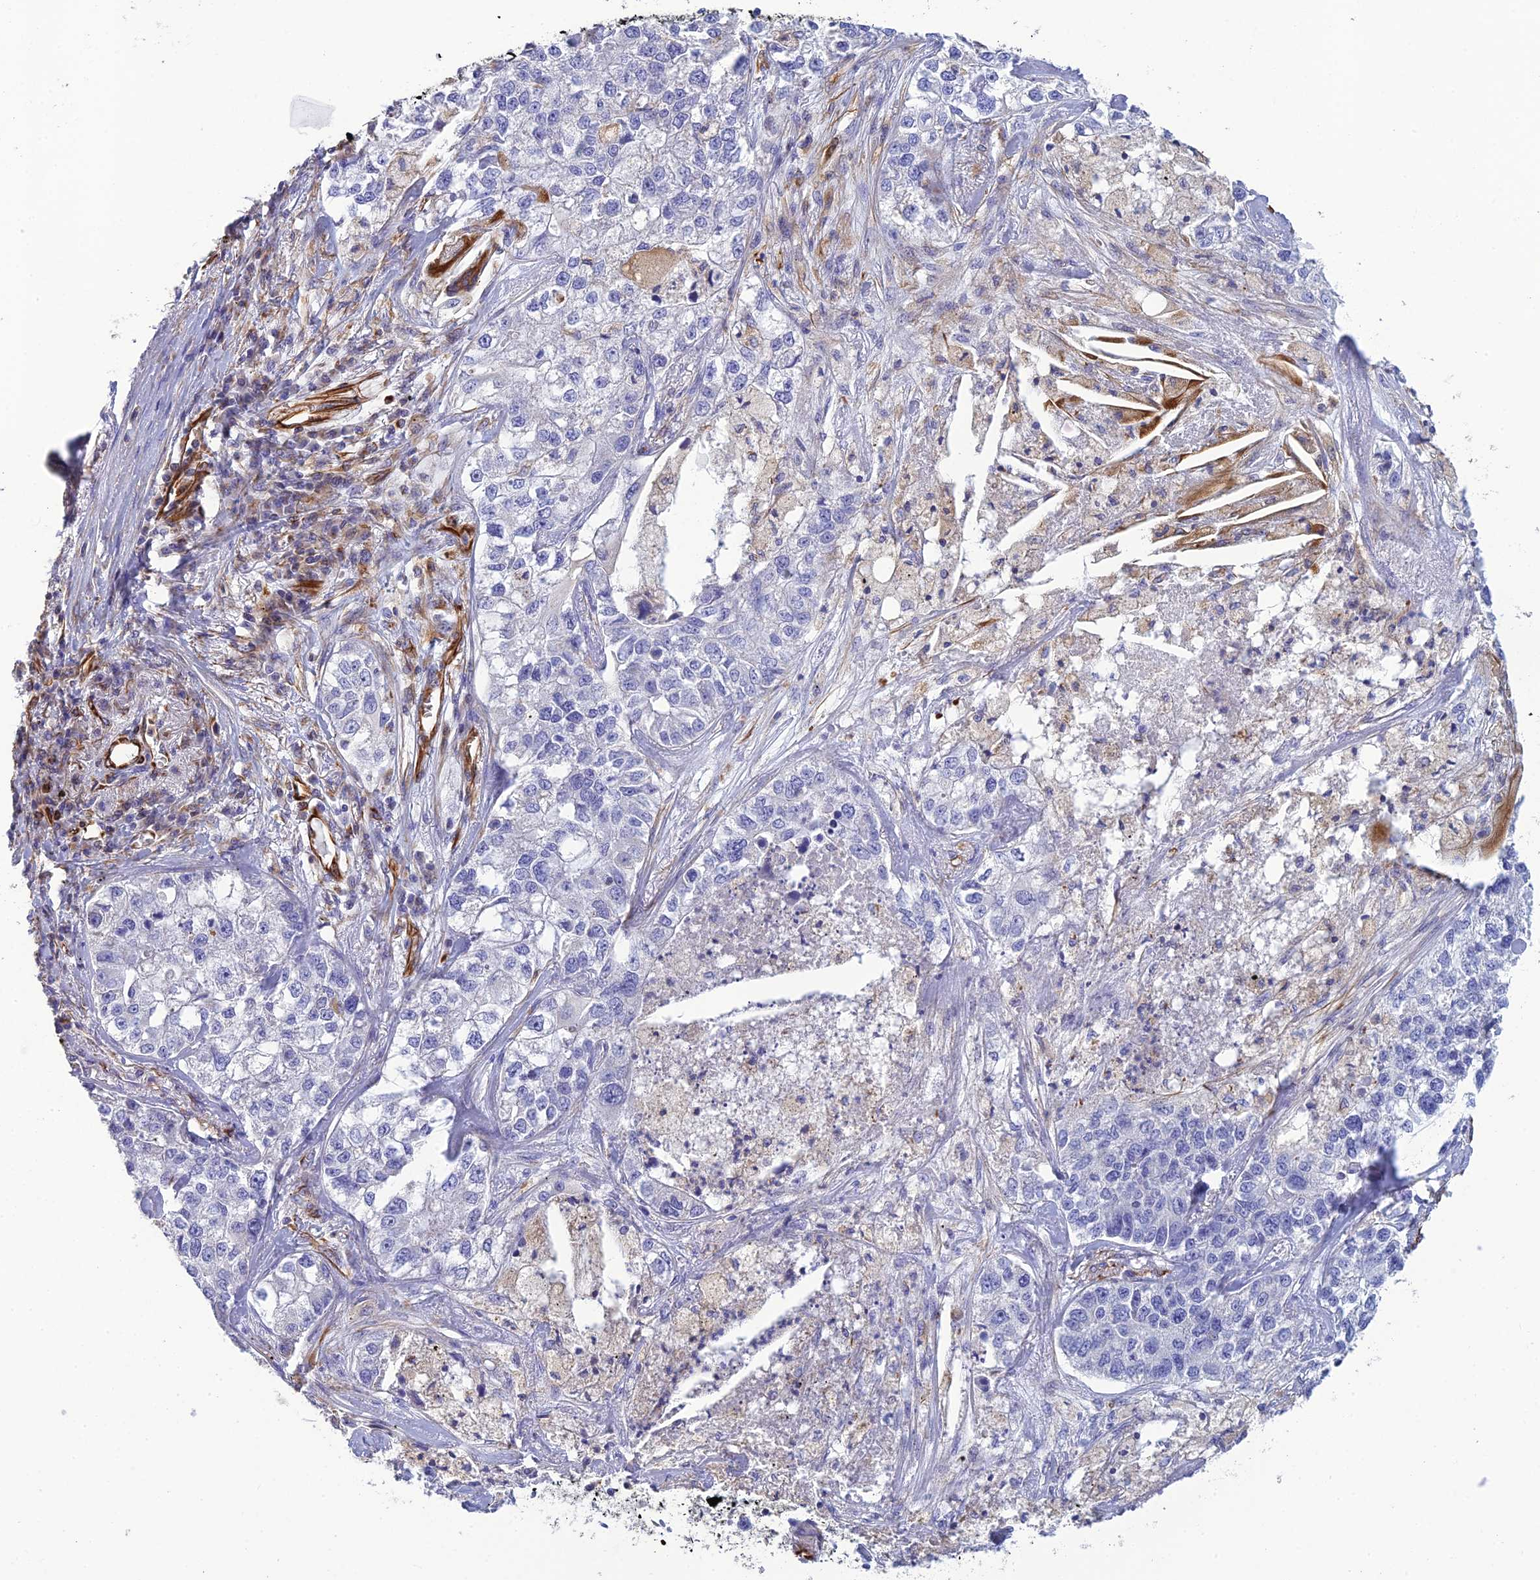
{"staining": {"intensity": "negative", "quantity": "none", "location": "none"}, "tissue": "lung cancer", "cell_type": "Tumor cells", "image_type": "cancer", "snomed": [{"axis": "morphology", "description": "Adenocarcinoma, NOS"}, {"axis": "topography", "description": "Lung"}], "caption": "Human lung adenocarcinoma stained for a protein using immunohistochemistry reveals no expression in tumor cells.", "gene": "FBXL20", "patient": {"sex": "male", "age": 49}}